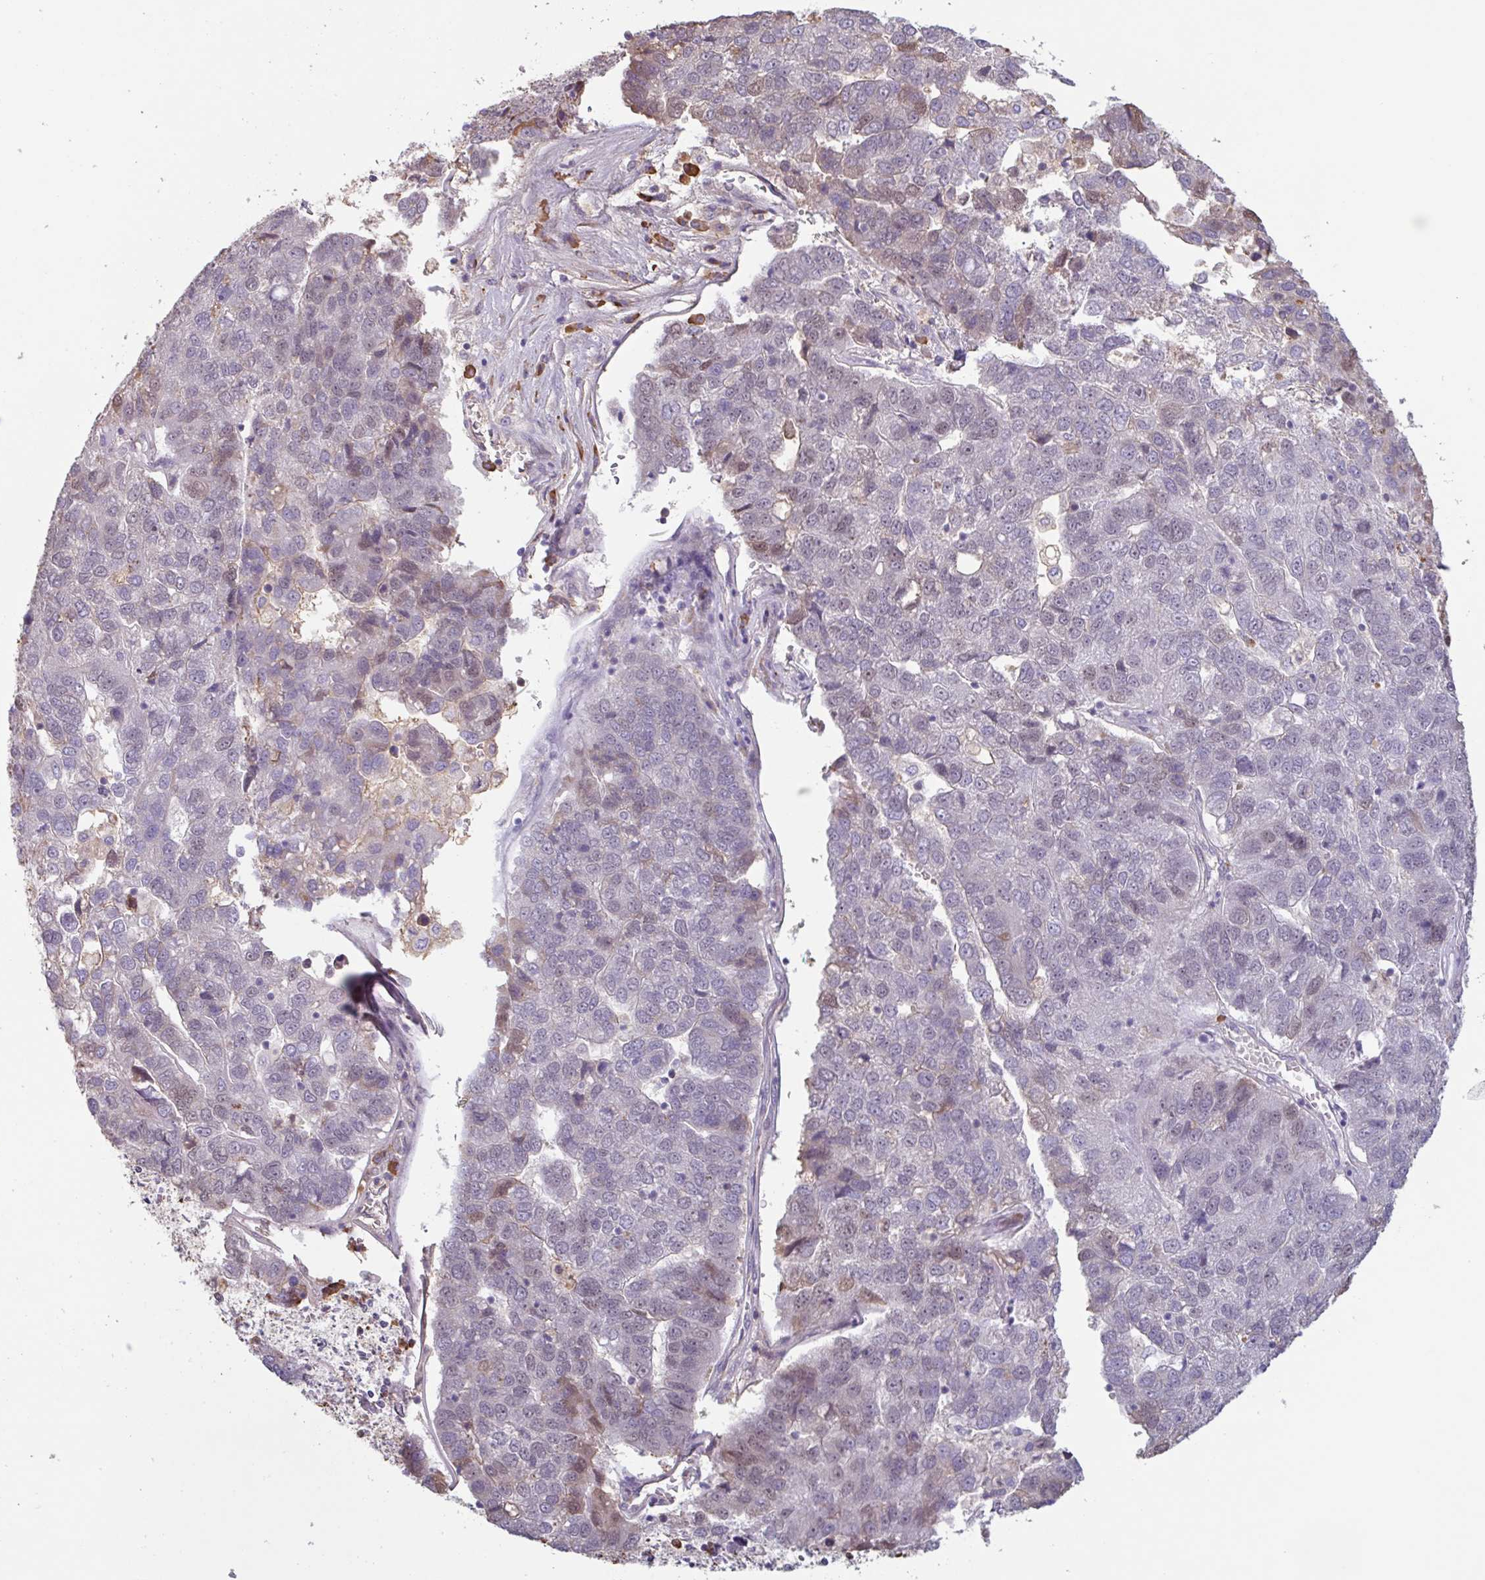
{"staining": {"intensity": "weak", "quantity": "<25%", "location": "nuclear"}, "tissue": "pancreatic cancer", "cell_type": "Tumor cells", "image_type": "cancer", "snomed": [{"axis": "morphology", "description": "Adenocarcinoma, NOS"}, {"axis": "topography", "description": "Pancreas"}], "caption": "An IHC histopathology image of pancreatic cancer (adenocarcinoma) is shown. There is no staining in tumor cells of pancreatic cancer (adenocarcinoma). (IHC, brightfield microscopy, high magnification).", "gene": "TAF1D", "patient": {"sex": "female", "age": 61}}